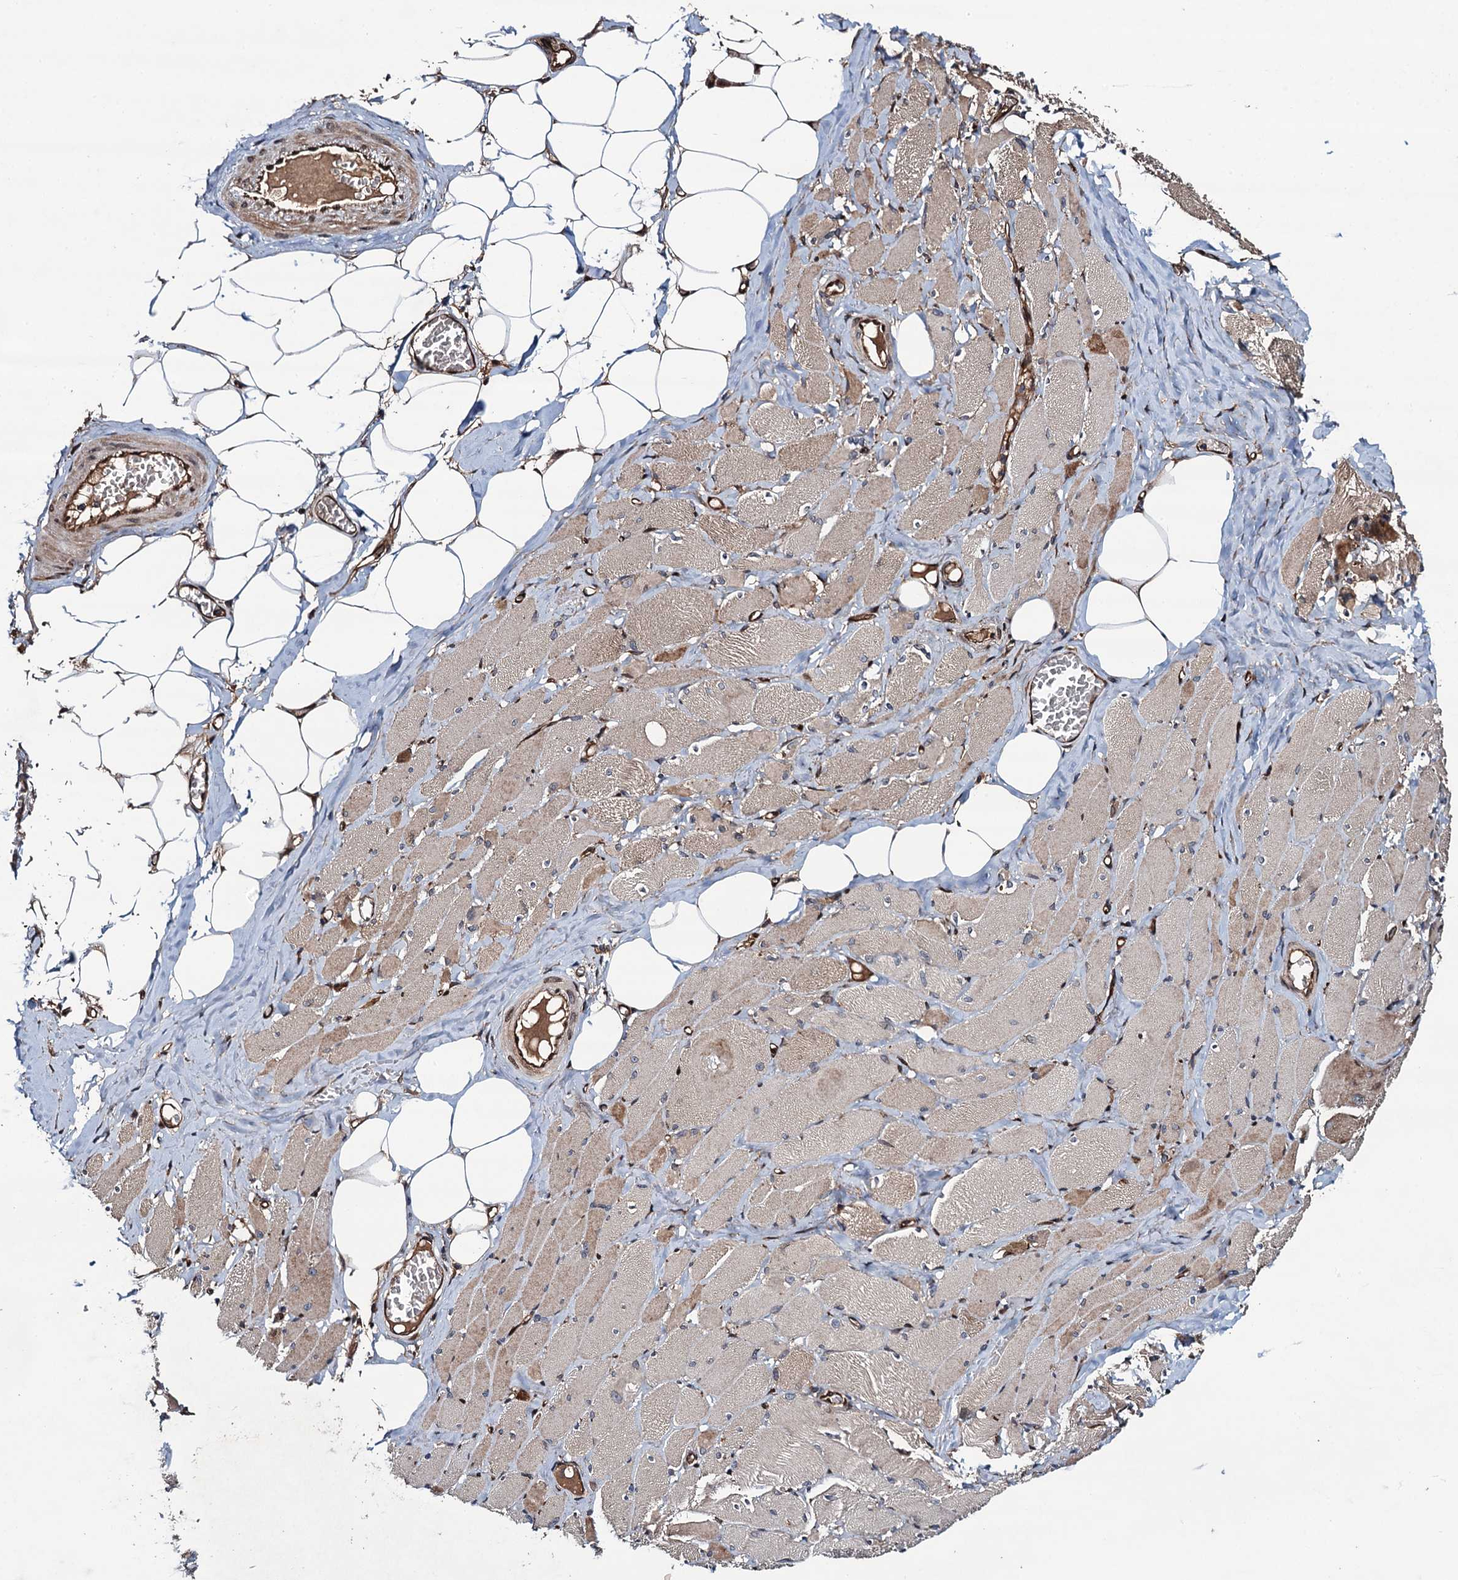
{"staining": {"intensity": "moderate", "quantity": "25%-75%", "location": "cytoplasmic/membranous"}, "tissue": "skeletal muscle", "cell_type": "Myocytes", "image_type": "normal", "snomed": [{"axis": "morphology", "description": "Normal tissue, NOS"}, {"axis": "morphology", "description": "Basal cell carcinoma"}, {"axis": "topography", "description": "Skeletal muscle"}], "caption": "IHC histopathology image of unremarkable skeletal muscle: skeletal muscle stained using immunohistochemistry exhibits medium levels of moderate protein expression localized specifically in the cytoplasmic/membranous of myocytes, appearing as a cytoplasmic/membranous brown color.", "gene": "RHOBTB1", "patient": {"sex": "female", "age": 64}}